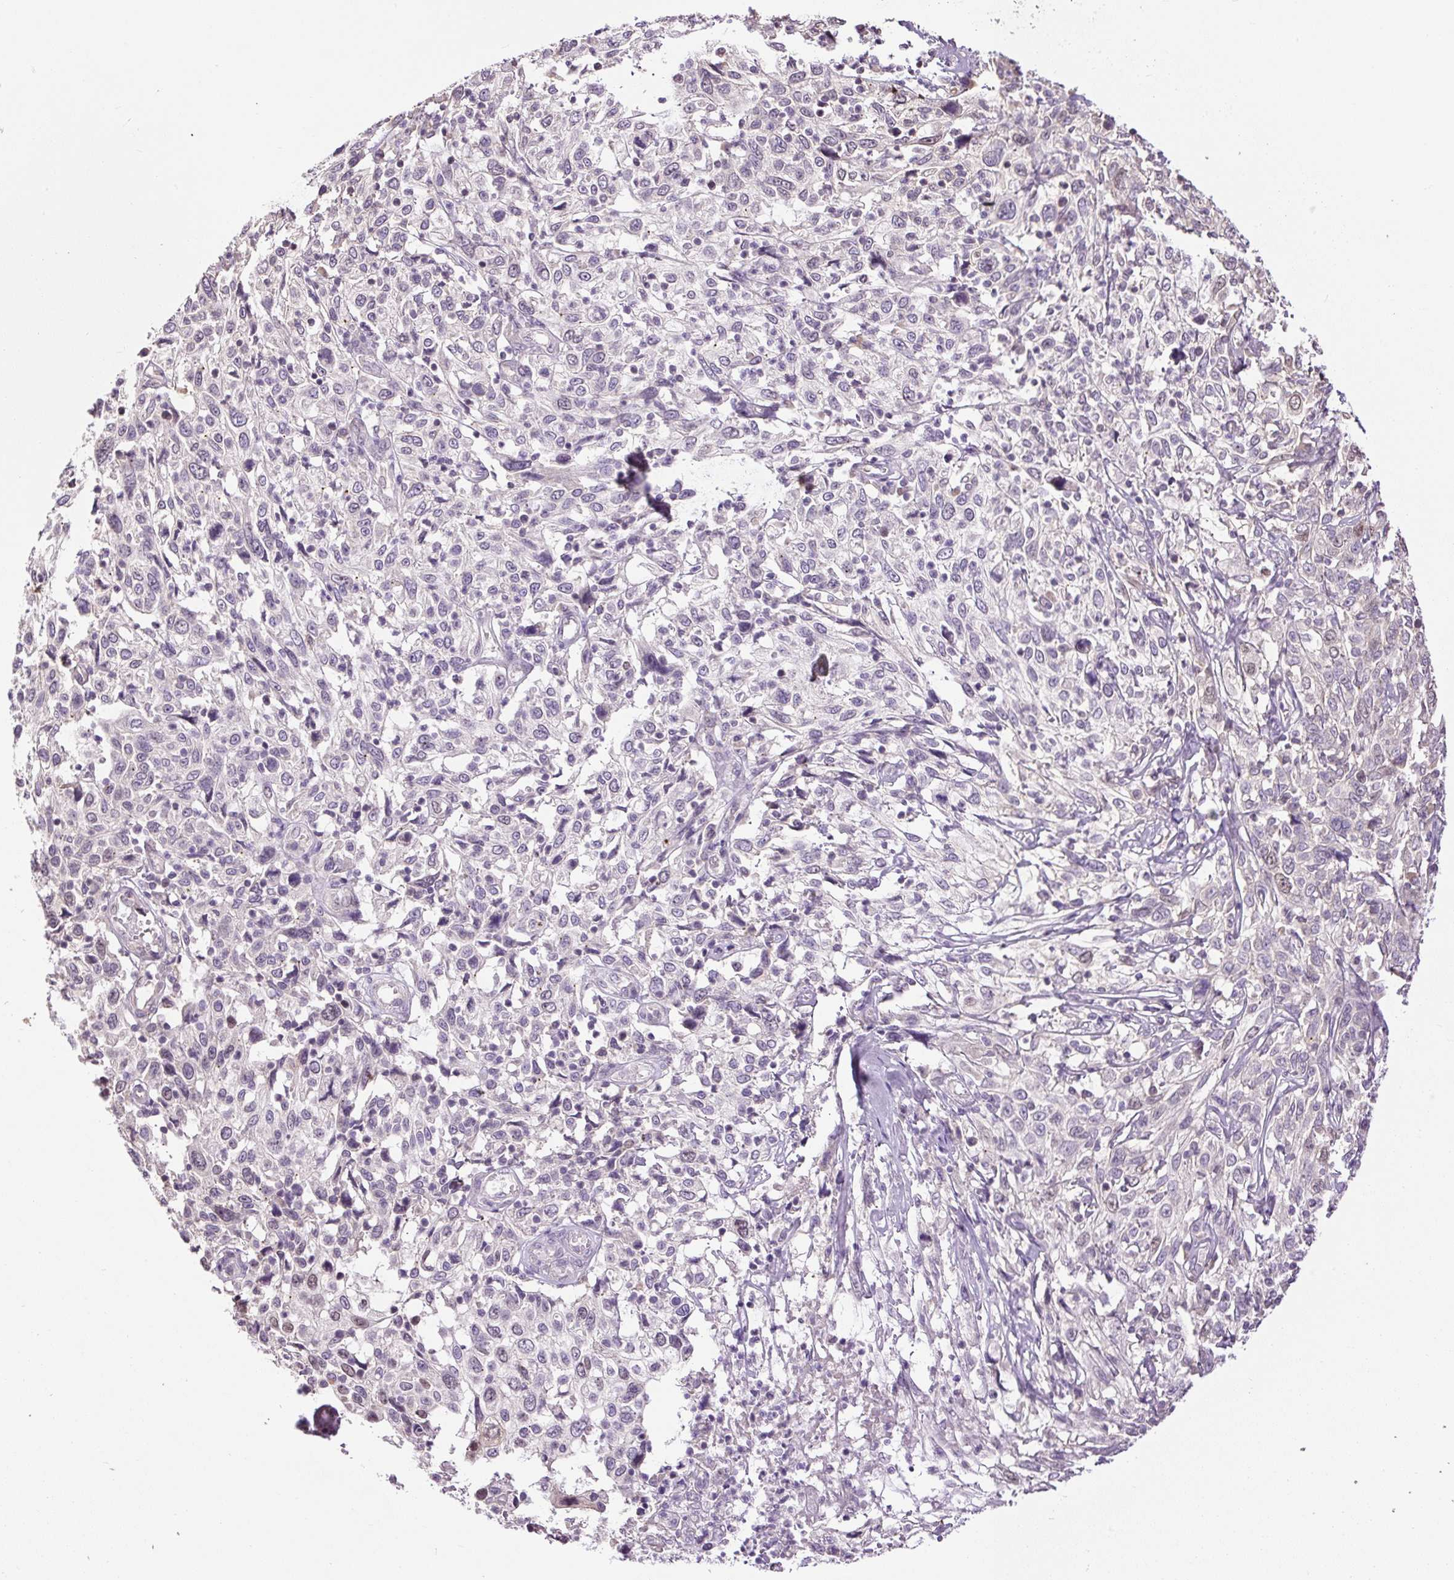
{"staining": {"intensity": "weak", "quantity": "<25%", "location": "nuclear"}, "tissue": "cervical cancer", "cell_type": "Tumor cells", "image_type": "cancer", "snomed": [{"axis": "morphology", "description": "Squamous cell carcinoma, NOS"}, {"axis": "topography", "description": "Cervix"}], "caption": "Tumor cells show no significant protein expression in squamous cell carcinoma (cervical).", "gene": "RACGAP1", "patient": {"sex": "female", "age": 46}}